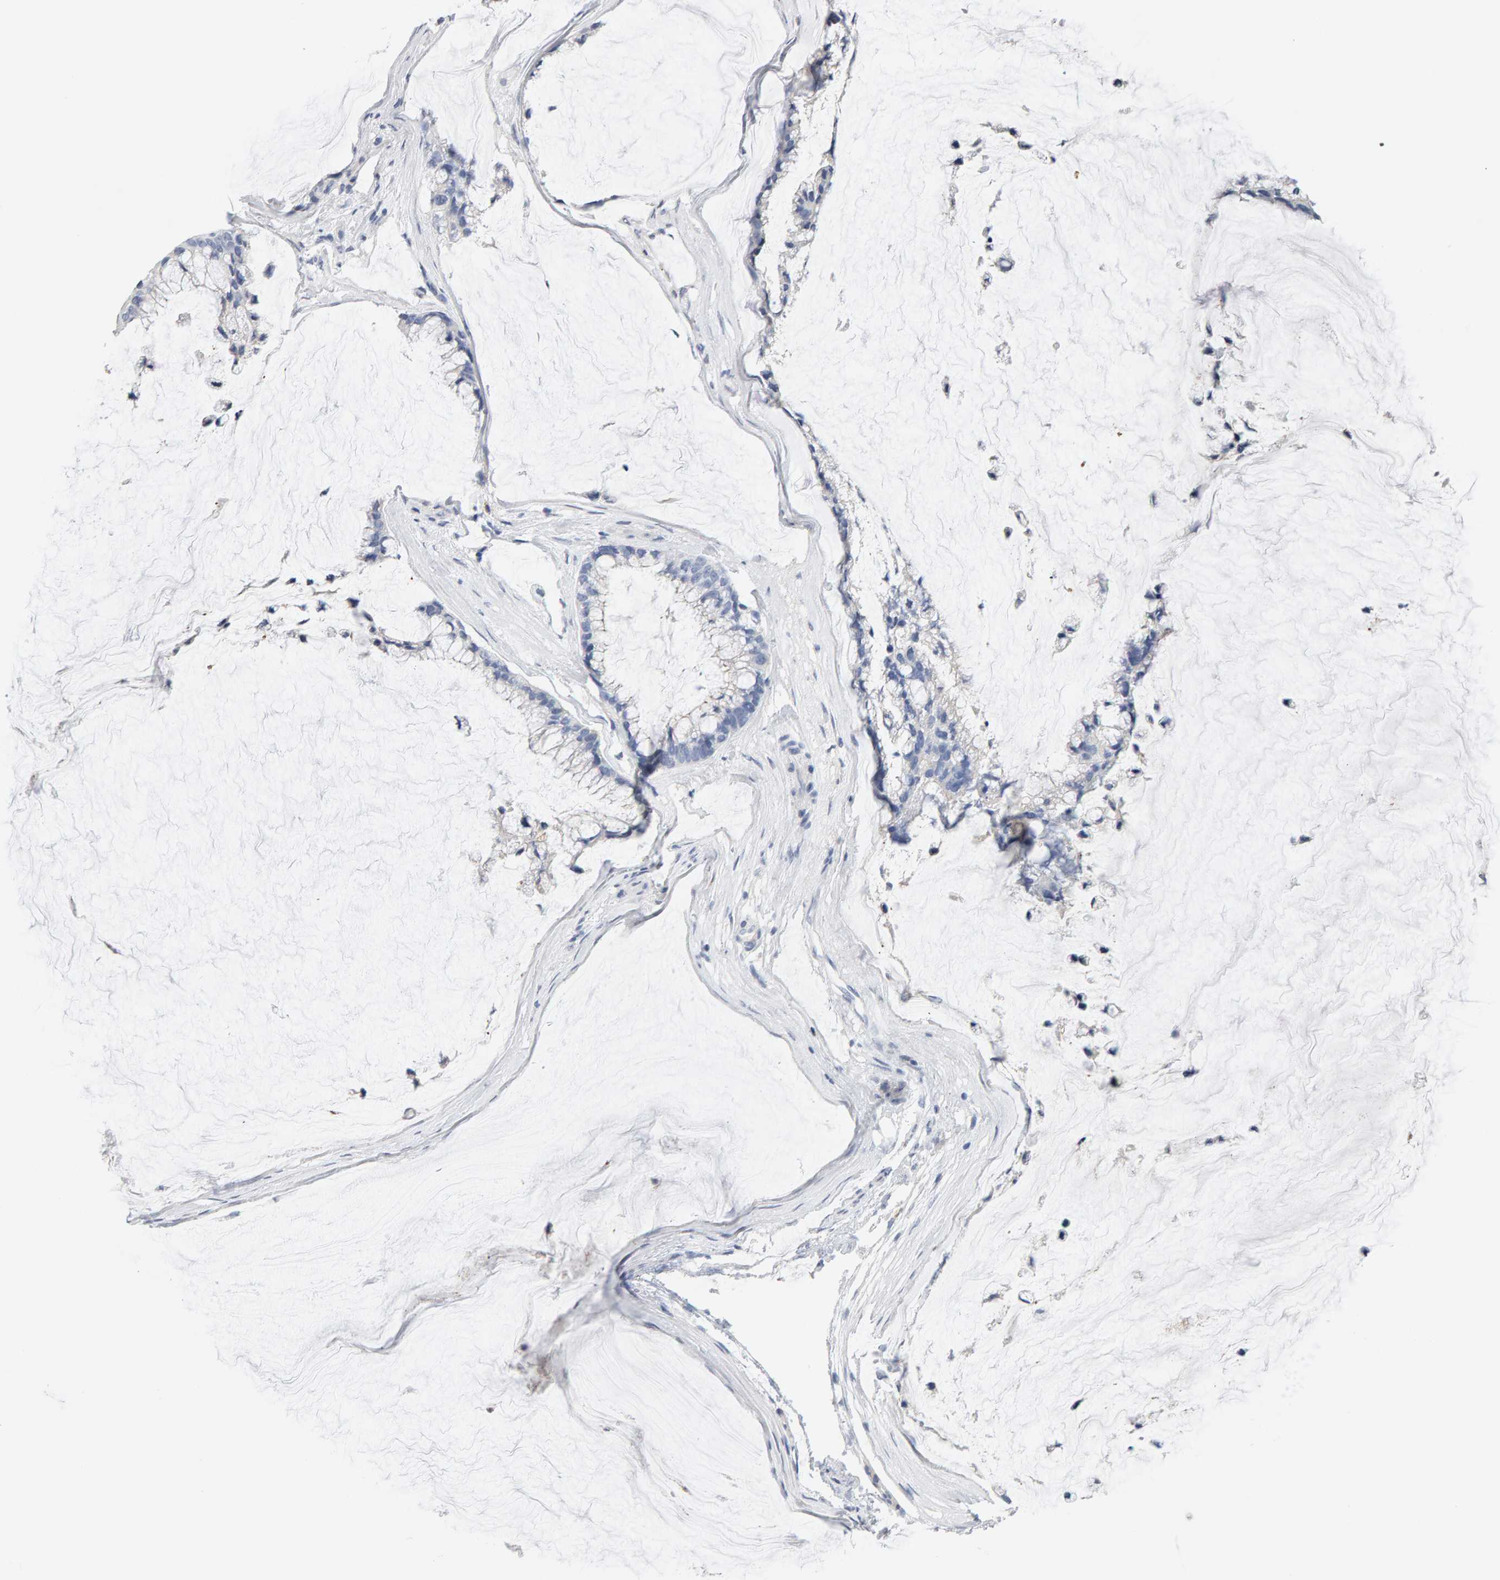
{"staining": {"intensity": "negative", "quantity": "none", "location": "none"}, "tissue": "ovarian cancer", "cell_type": "Tumor cells", "image_type": "cancer", "snomed": [{"axis": "morphology", "description": "Cystadenocarcinoma, mucinous, NOS"}, {"axis": "topography", "description": "Ovary"}], "caption": "Tumor cells show no significant expression in ovarian mucinous cystadenocarcinoma. (DAB (3,3'-diaminobenzidine) IHC with hematoxylin counter stain).", "gene": "METRNL", "patient": {"sex": "female", "age": 39}}